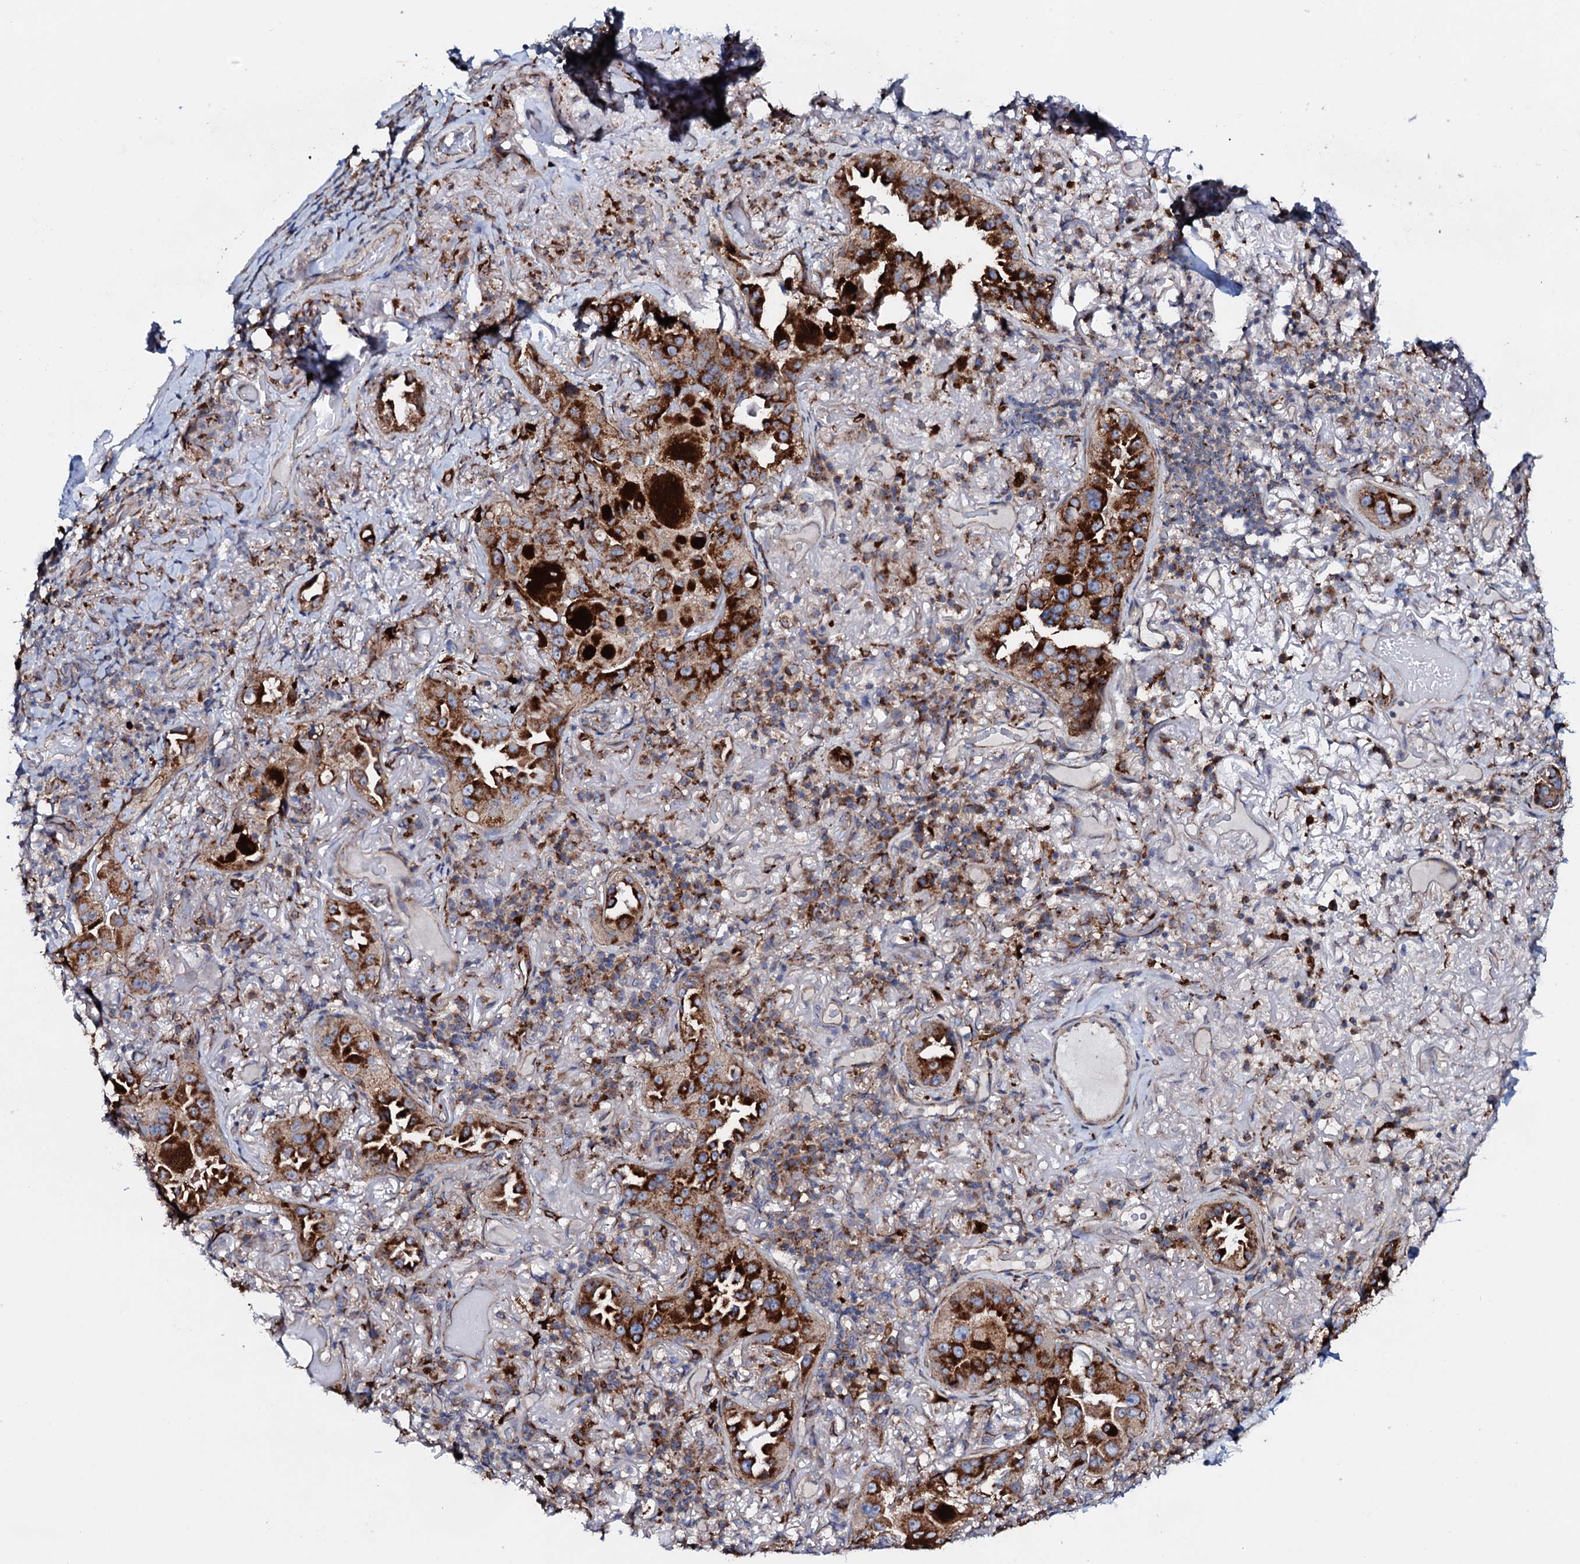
{"staining": {"intensity": "strong", "quantity": ">75%", "location": "cytoplasmic/membranous"}, "tissue": "lung cancer", "cell_type": "Tumor cells", "image_type": "cancer", "snomed": [{"axis": "morphology", "description": "Adenocarcinoma, NOS"}, {"axis": "topography", "description": "Lung"}], "caption": "Tumor cells exhibit strong cytoplasmic/membranous staining in about >75% of cells in lung cancer (adenocarcinoma).", "gene": "P2RX4", "patient": {"sex": "female", "age": 69}}